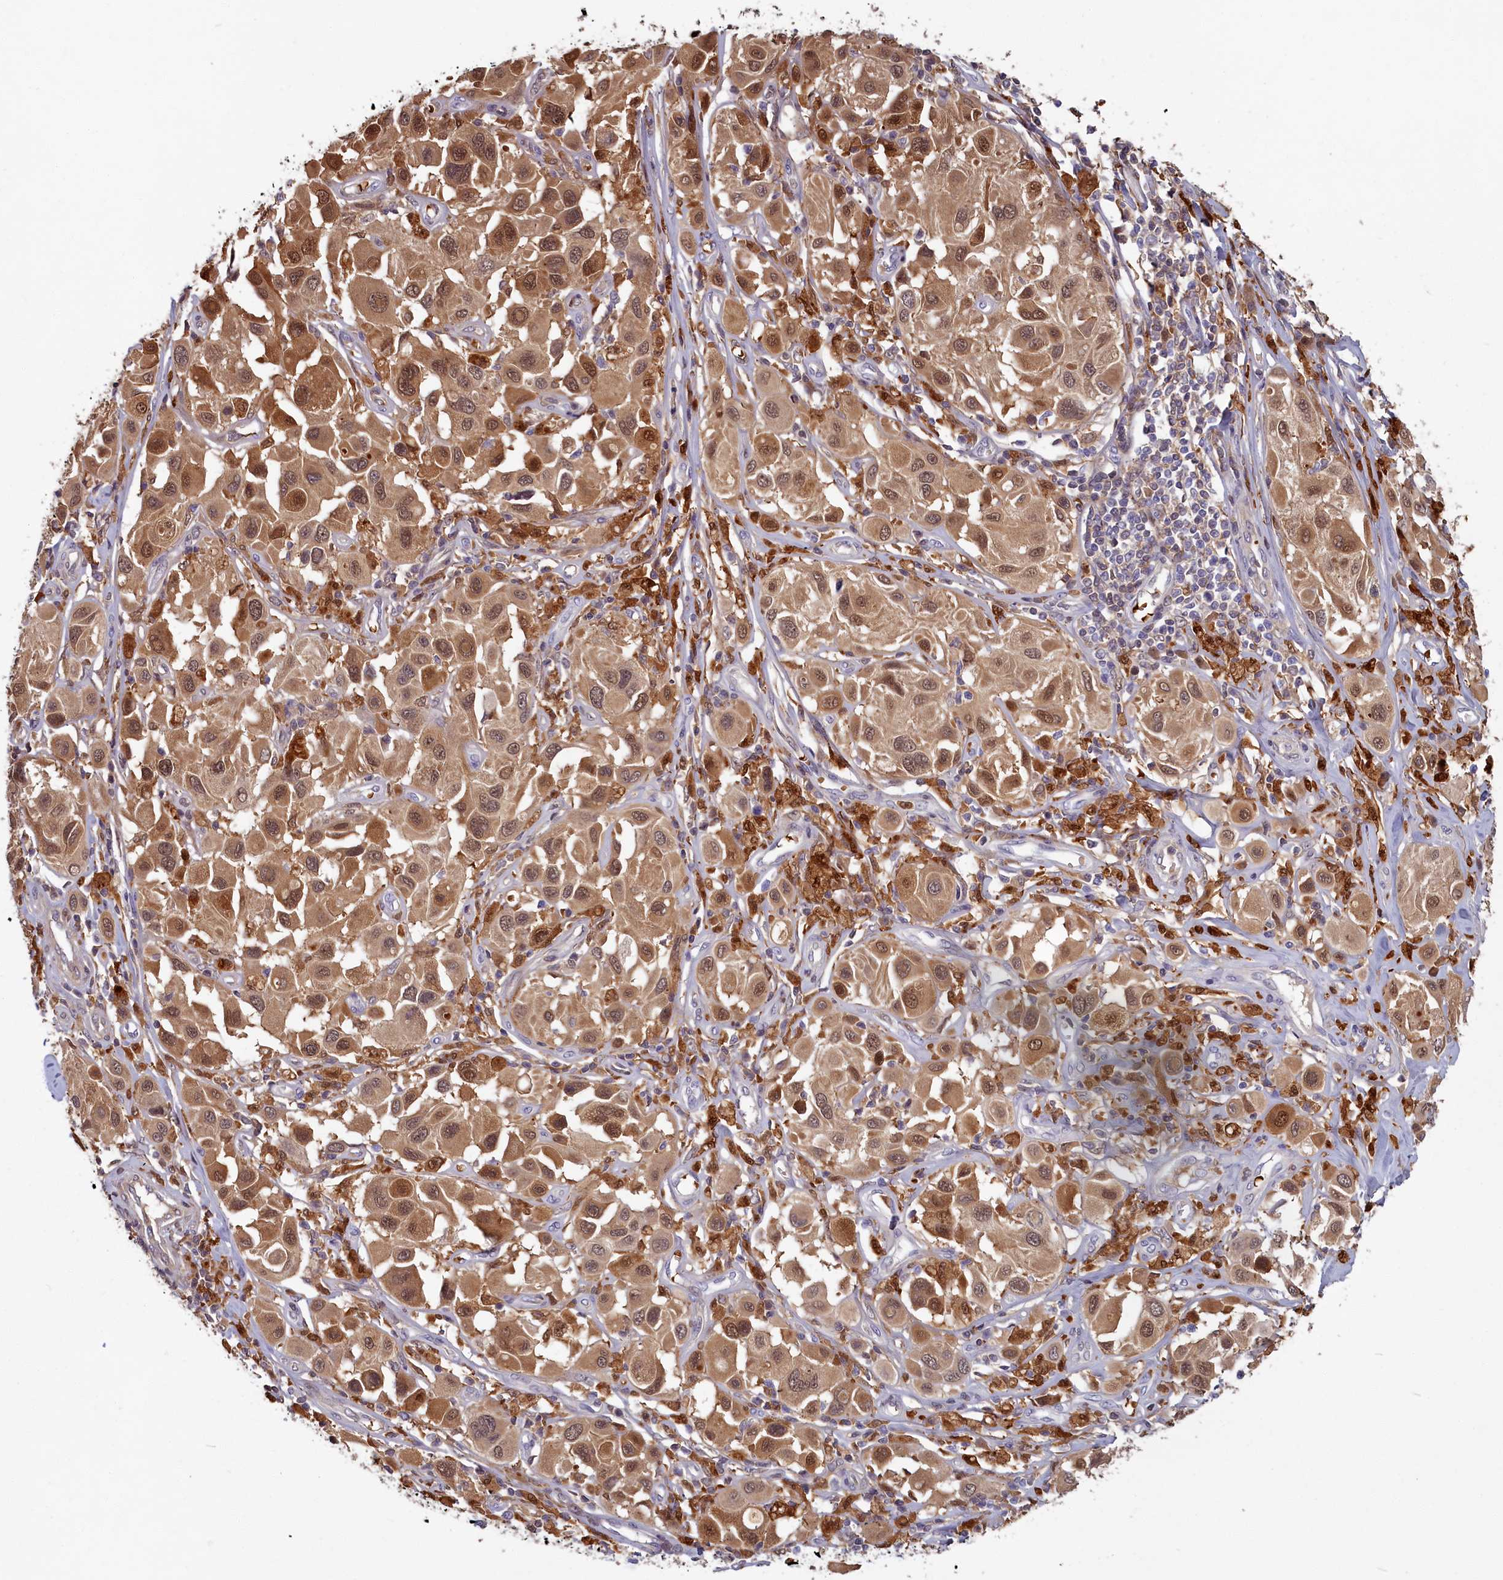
{"staining": {"intensity": "moderate", "quantity": ">75%", "location": "cytoplasmic/membranous,nuclear"}, "tissue": "melanoma", "cell_type": "Tumor cells", "image_type": "cancer", "snomed": [{"axis": "morphology", "description": "Malignant melanoma, Metastatic site"}, {"axis": "topography", "description": "Skin"}], "caption": "DAB (3,3'-diaminobenzidine) immunohistochemical staining of malignant melanoma (metastatic site) exhibits moderate cytoplasmic/membranous and nuclear protein staining in about >75% of tumor cells.", "gene": "BLVRB", "patient": {"sex": "male", "age": 41}}